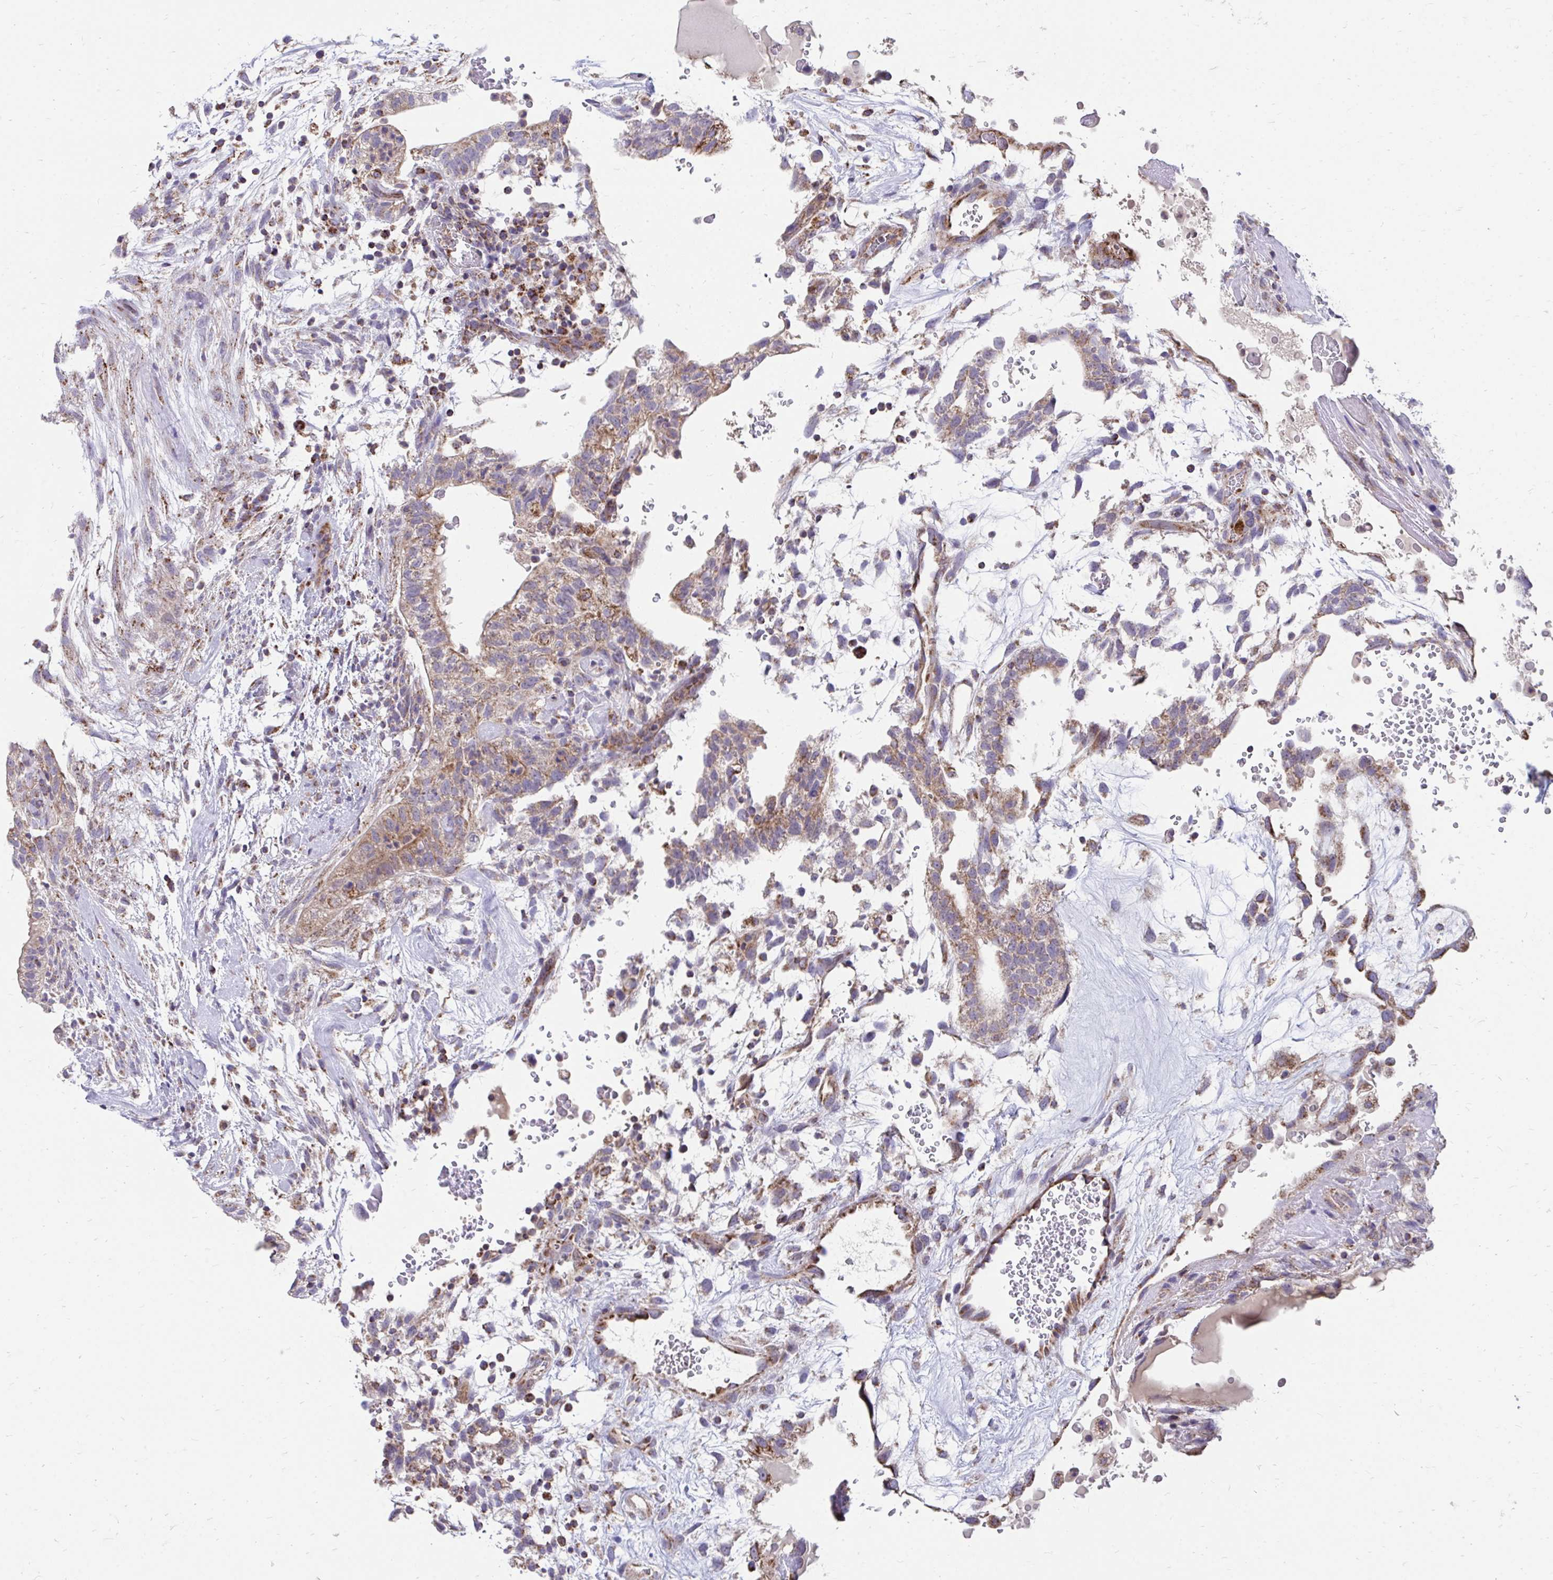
{"staining": {"intensity": "moderate", "quantity": ">75%", "location": "cytoplasmic/membranous"}, "tissue": "testis cancer", "cell_type": "Tumor cells", "image_type": "cancer", "snomed": [{"axis": "morphology", "description": "Carcinoma, Embryonal, NOS"}, {"axis": "topography", "description": "Testis"}], "caption": "Protein analysis of testis embryonal carcinoma tissue shows moderate cytoplasmic/membranous expression in approximately >75% of tumor cells.", "gene": "FHIP1B", "patient": {"sex": "male", "age": 32}}